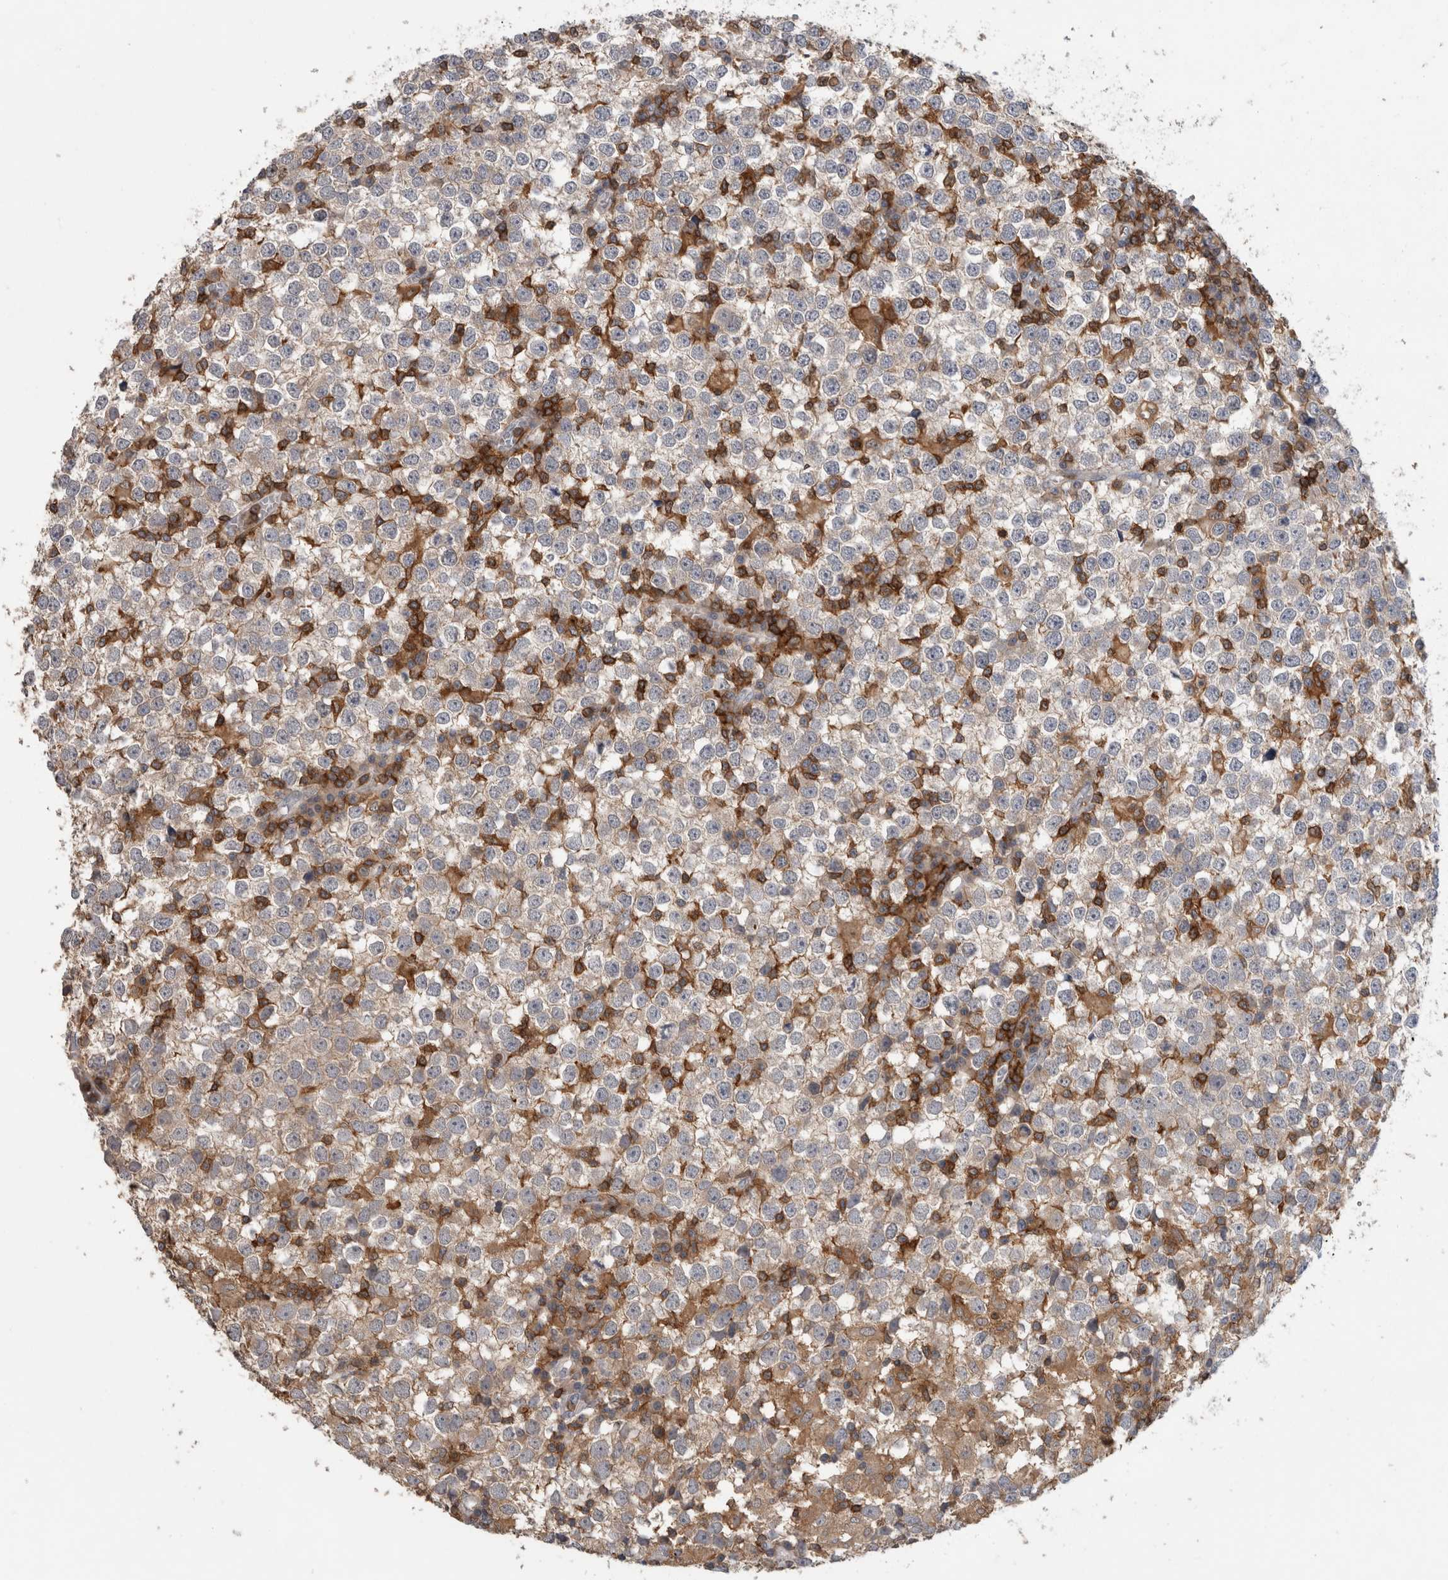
{"staining": {"intensity": "weak", "quantity": "25%-75%", "location": "cytoplasmic/membranous"}, "tissue": "testis cancer", "cell_type": "Tumor cells", "image_type": "cancer", "snomed": [{"axis": "morphology", "description": "Seminoma, NOS"}, {"axis": "topography", "description": "Testis"}], "caption": "Immunohistochemistry (IHC) photomicrograph of neoplastic tissue: testis cancer (seminoma) stained using IHC displays low levels of weak protein expression localized specifically in the cytoplasmic/membranous of tumor cells, appearing as a cytoplasmic/membranous brown color.", "gene": "GFRA2", "patient": {"sex": "male", "age": 65}}